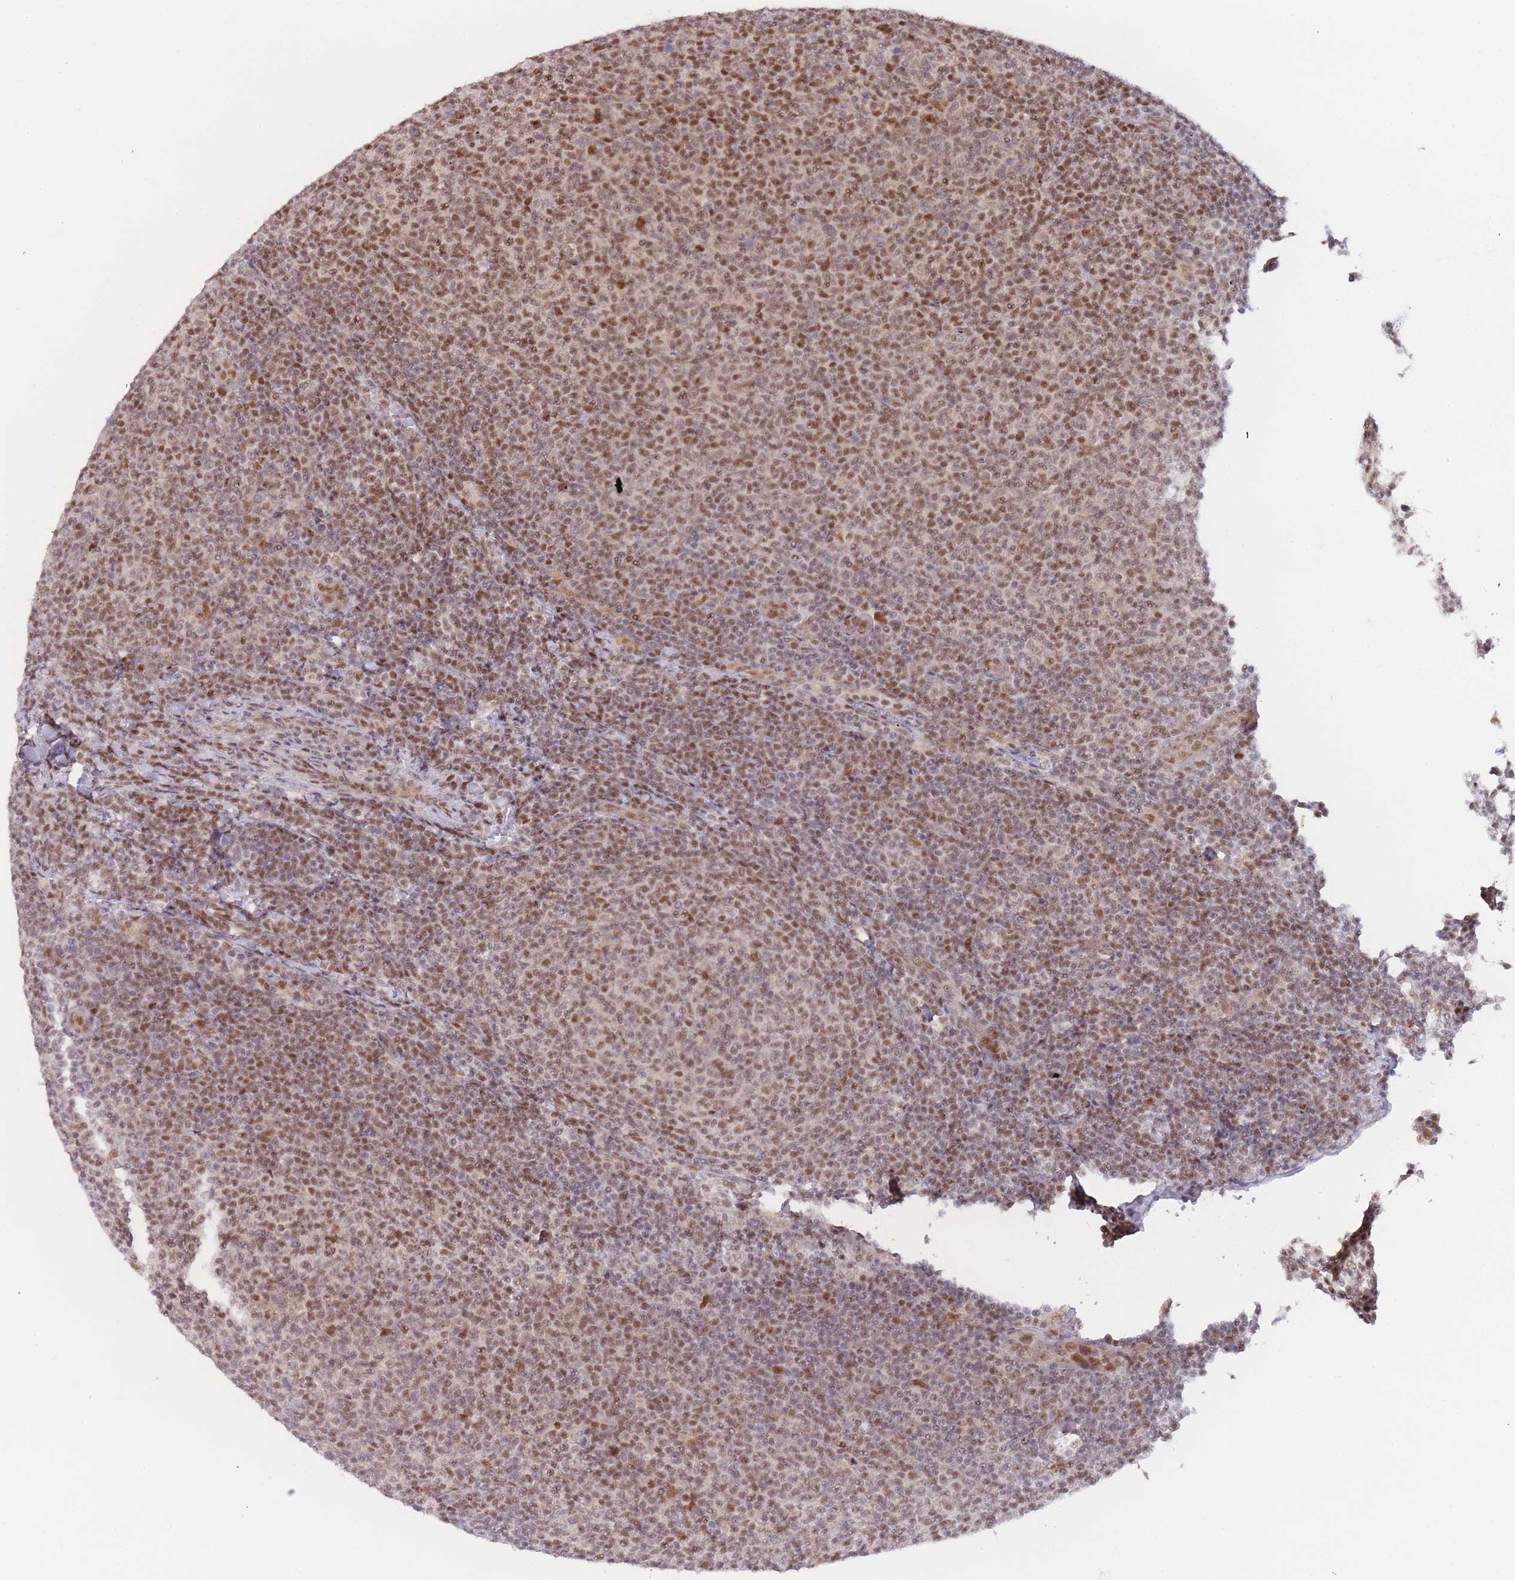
{"staining": {"intensity": "moderate", "quantity": ">75%", "location": "nuclear"}, "tissue": "lymphoma", "cell_type": "Tumor cells", "image_type": "cancer", "snomed": [{"axis": "morphology", "description": "Malignant lymphoma, non-Hodgkin's type, Low grade"}, {"axis": "topography", "description": "Lymph node"}], "caption": "This is a histology image of immunohistochemistry staining of lymphoma, which shows moderate expression in the nuclear of tumor cells.", "gene": "DEAF1", "patient": {"sex": "male", "age": 66}}